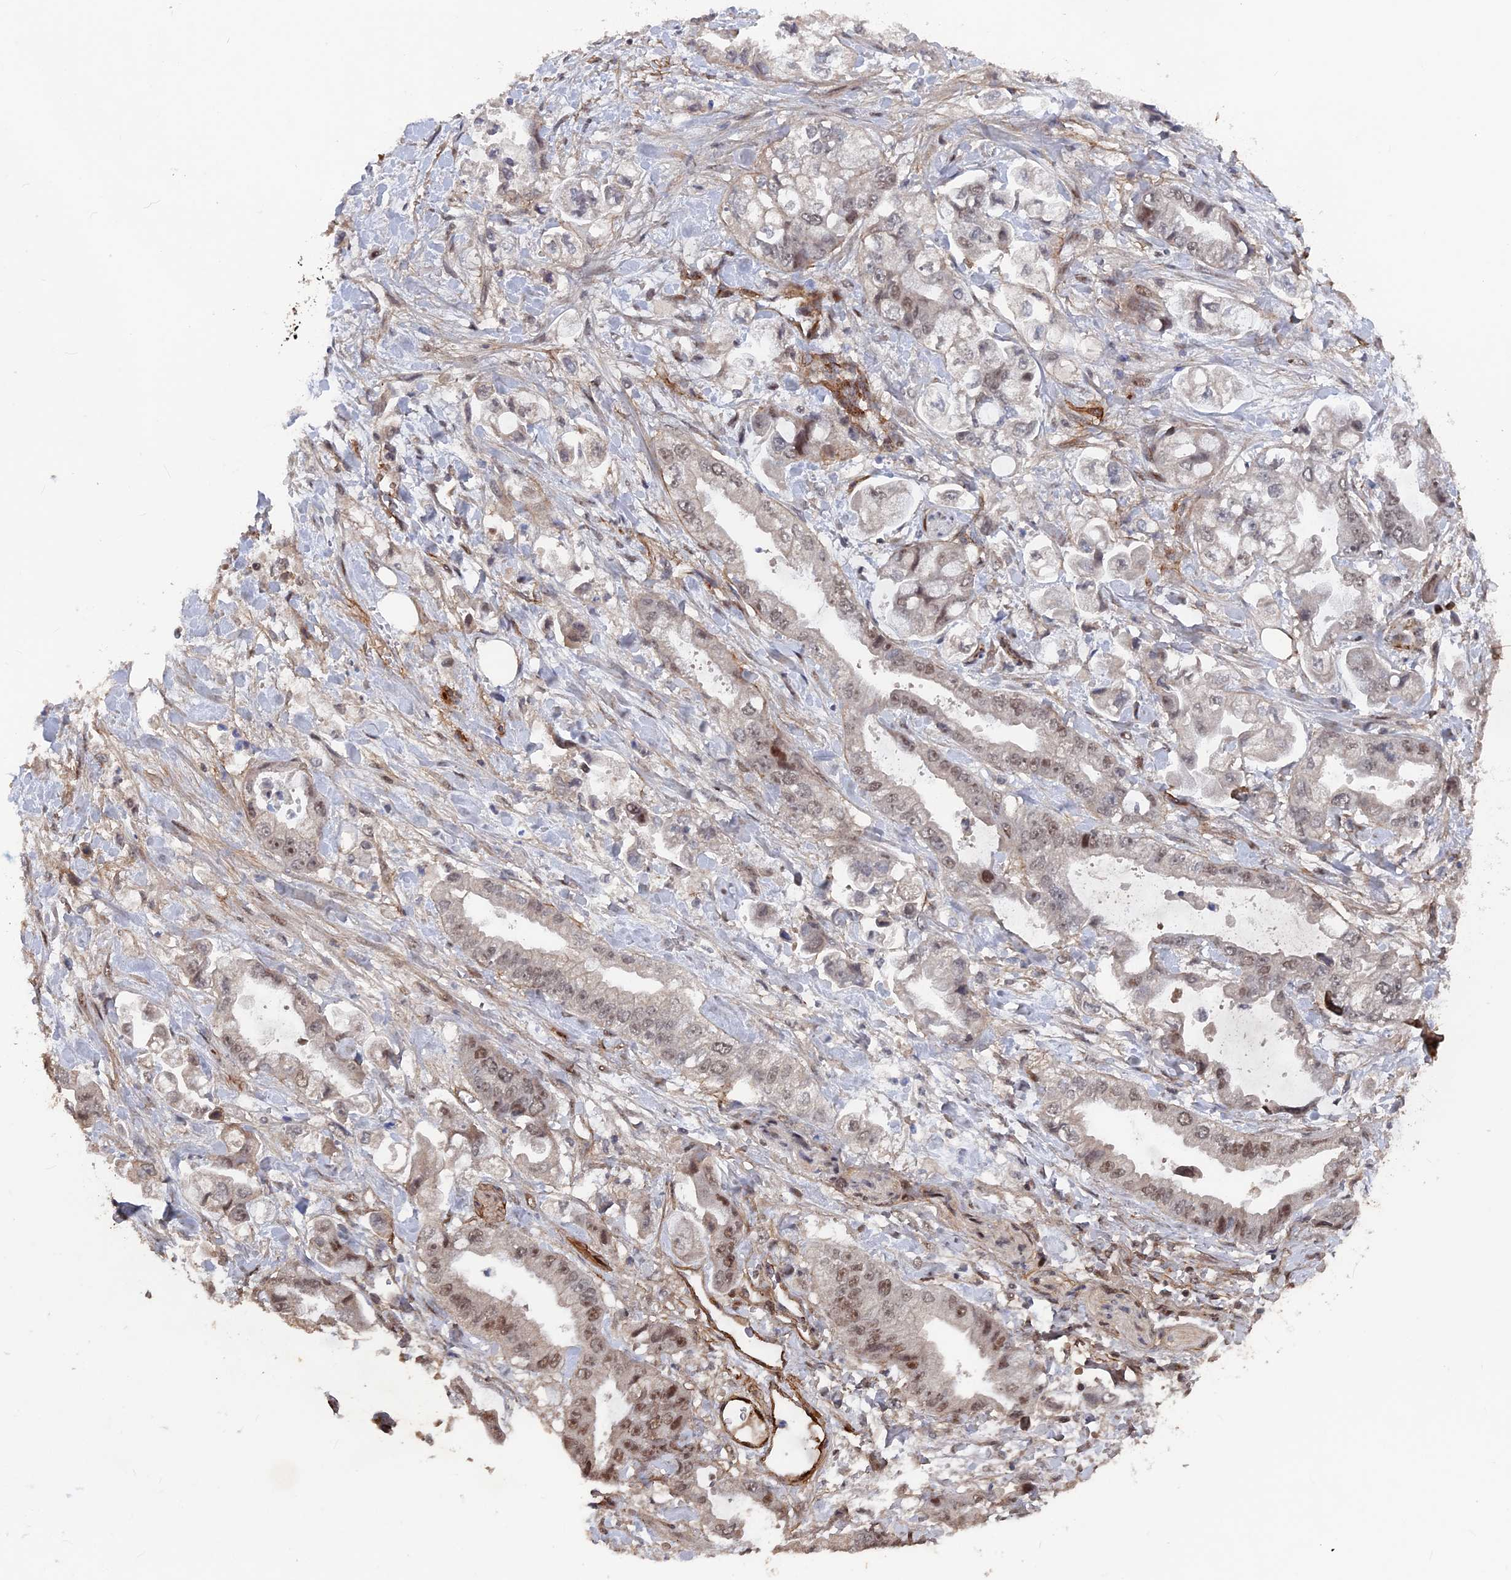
{"staining": {"intensity": "moderate", "quantity": "25%-75%", "location": "nuclear"}, "tissue": "stomach cancer", "cell_type": "Tumor cells", "image_type": "cancer", "snomed": [{"axis": "morphology", "description": "Adenocarcinoma, NOS"}, {"axis": "topography", "description": "Stomach"}], "caption": "Immunohistochemistry of stomach cancer displays medium levels of moderate nuclear staining in about 25%-75% of tumor cells.", "gene": "SH3D21", "patient": {"sex": "male", "age": 62}}